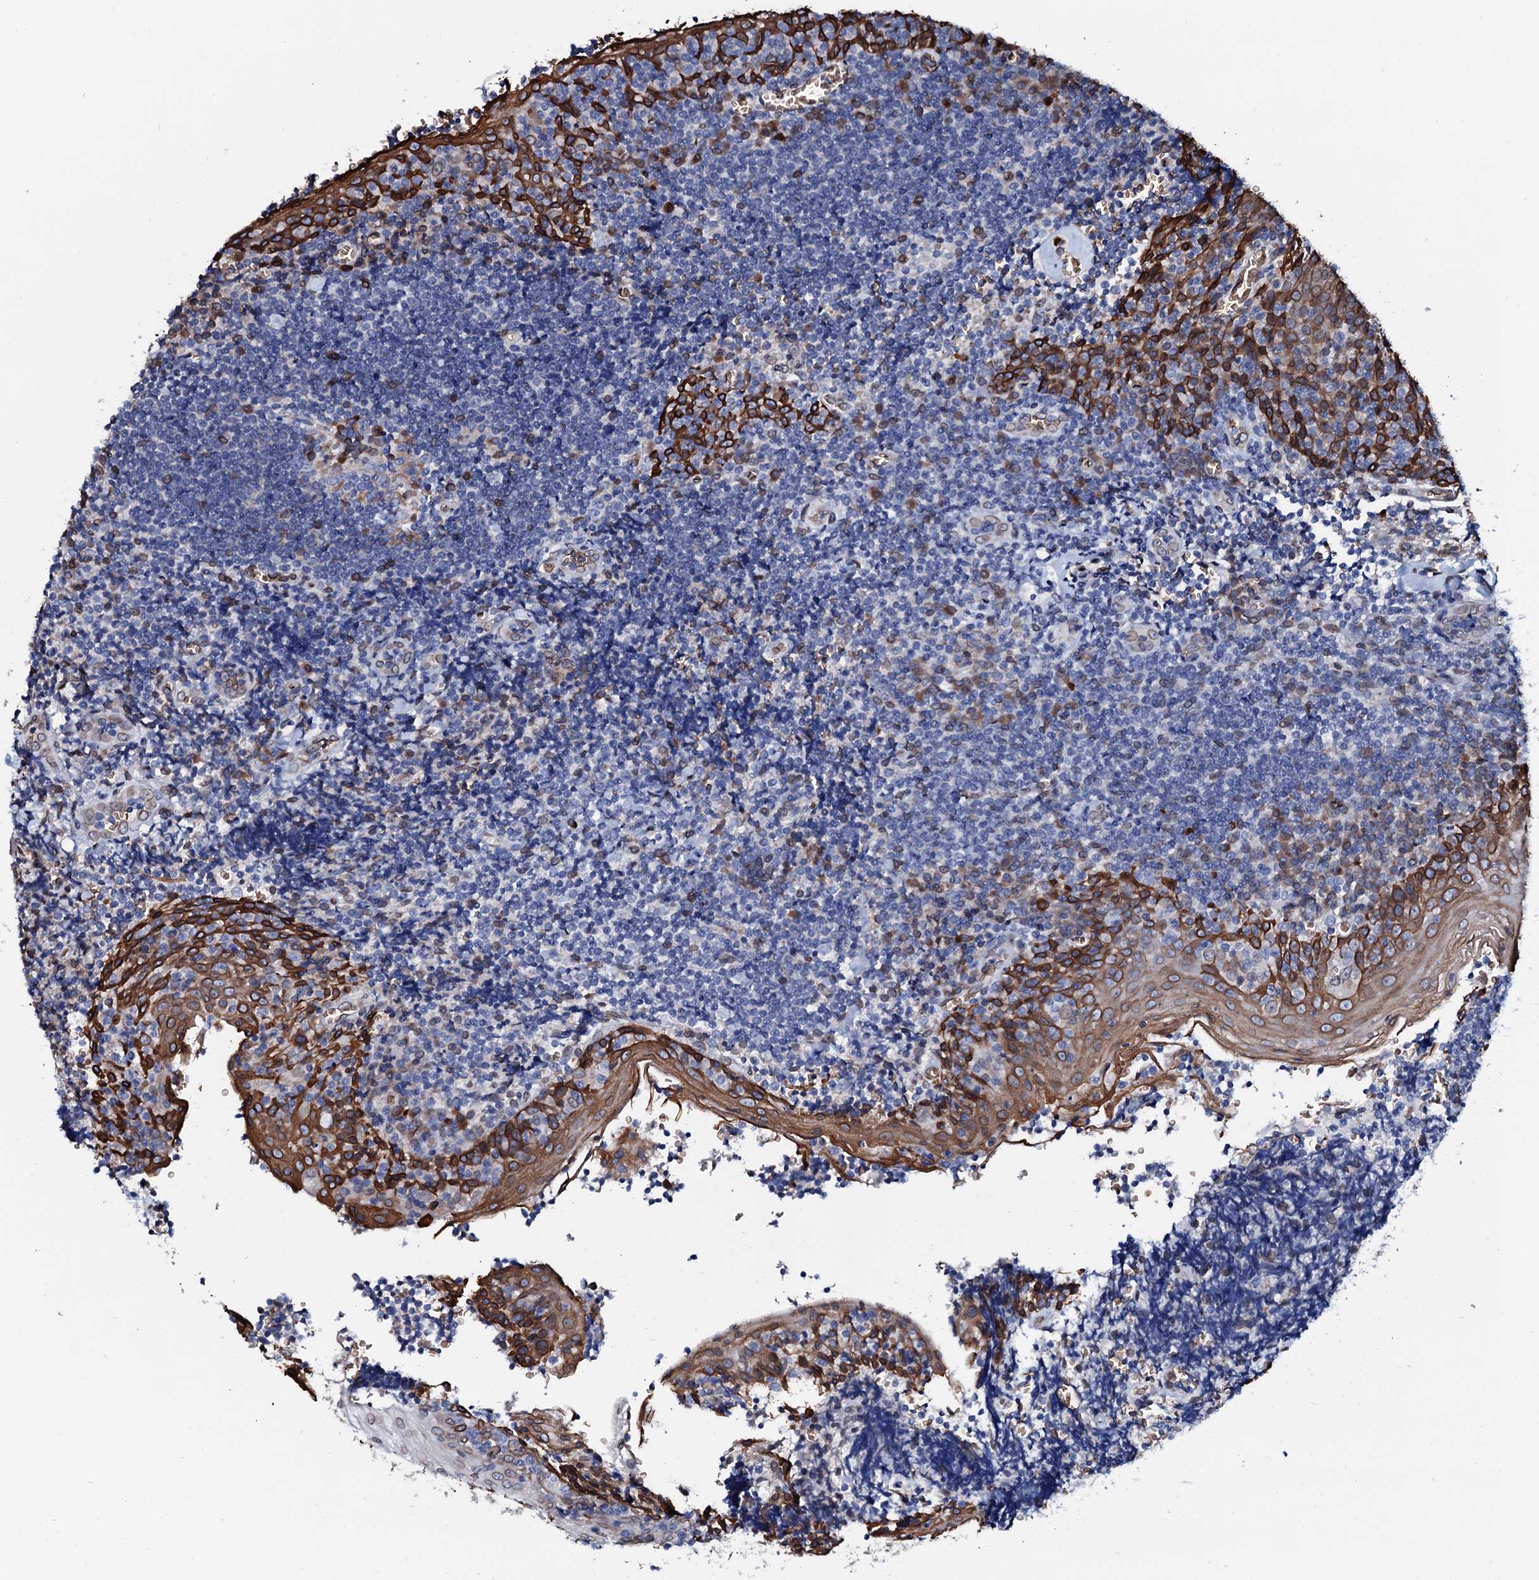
{"staining": {"intensity": "negative", "quantity": "none", "location": "none"}, "tissue": "tonsil", "cell_type": "Germinal center cells", "image_type": "normal", "snomed": [{"axis": "morphology", "description": "Normal tissue, NOS"}, {"axis": "topography", "description": "Tonsil"}], "caption": "A high-resolution histopathology image shows immunohistochemistry staining of benign tonsil, which demonstrates no significant staining in germinal center cells.", "gene": "NRP2", "patient": {"sex": "male", "age": 27}}